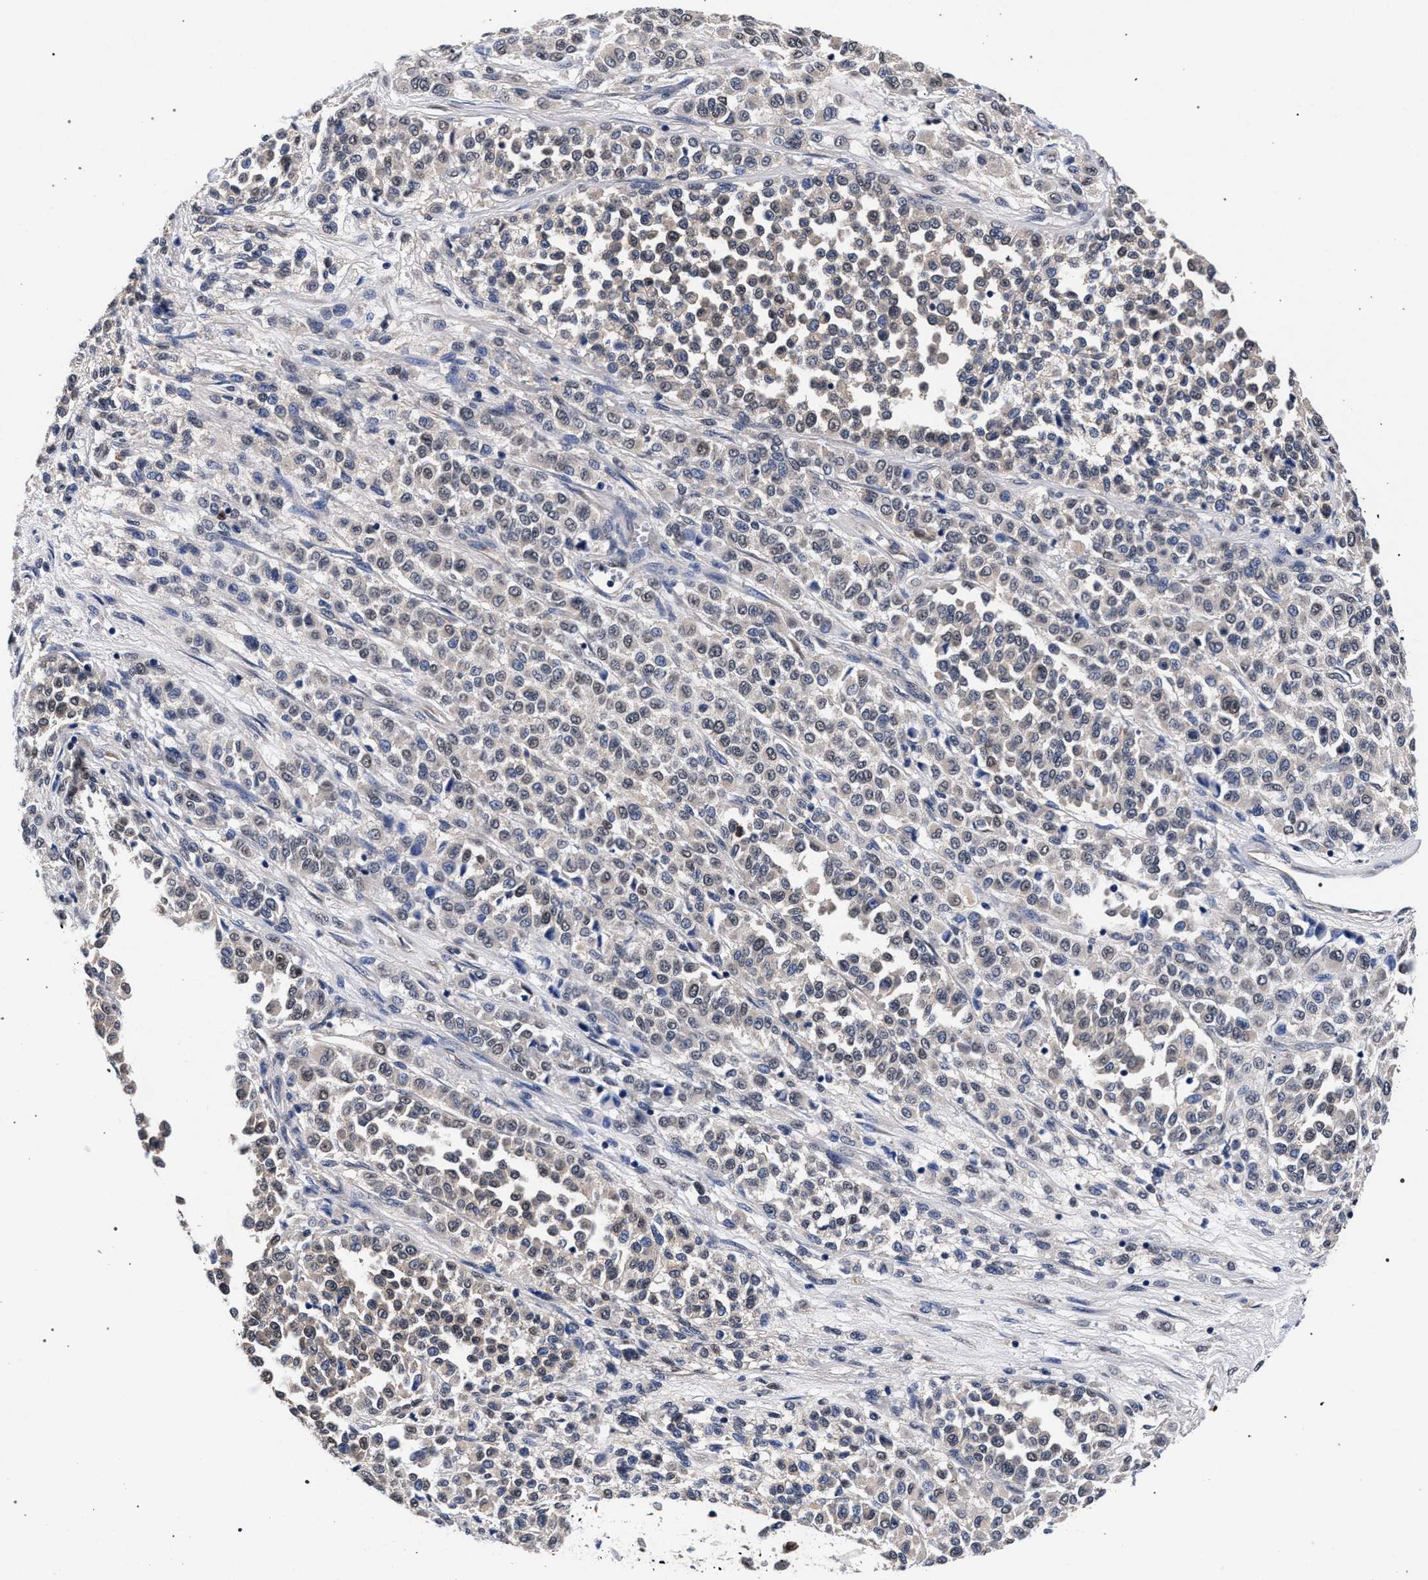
{"staining": {"intensity": "weak", "quantity": "25%-75%", "location": "nuclear"}, "tissue": "melanoma", "cell_type": "Tumor cells", "image_type": "cancer", "snomed": [{"axis": "morphology", "description": "Malignant melanoma, Metastatic site"}, {"axis": "topography", "description": "Pancreas"}], "caption": "Immunohistochemistry staining of melanoma, which shows low levels of weak nuclear expression in about 25%-75% of tumor cells indicating weak nuclear protein staining. The staining was performed using DAB (brown) for protein detection and nuclei were counterstained in hematoxylin (blue).", "gene": "RBM33", "patient": {"sex": "female", "age": 30}}